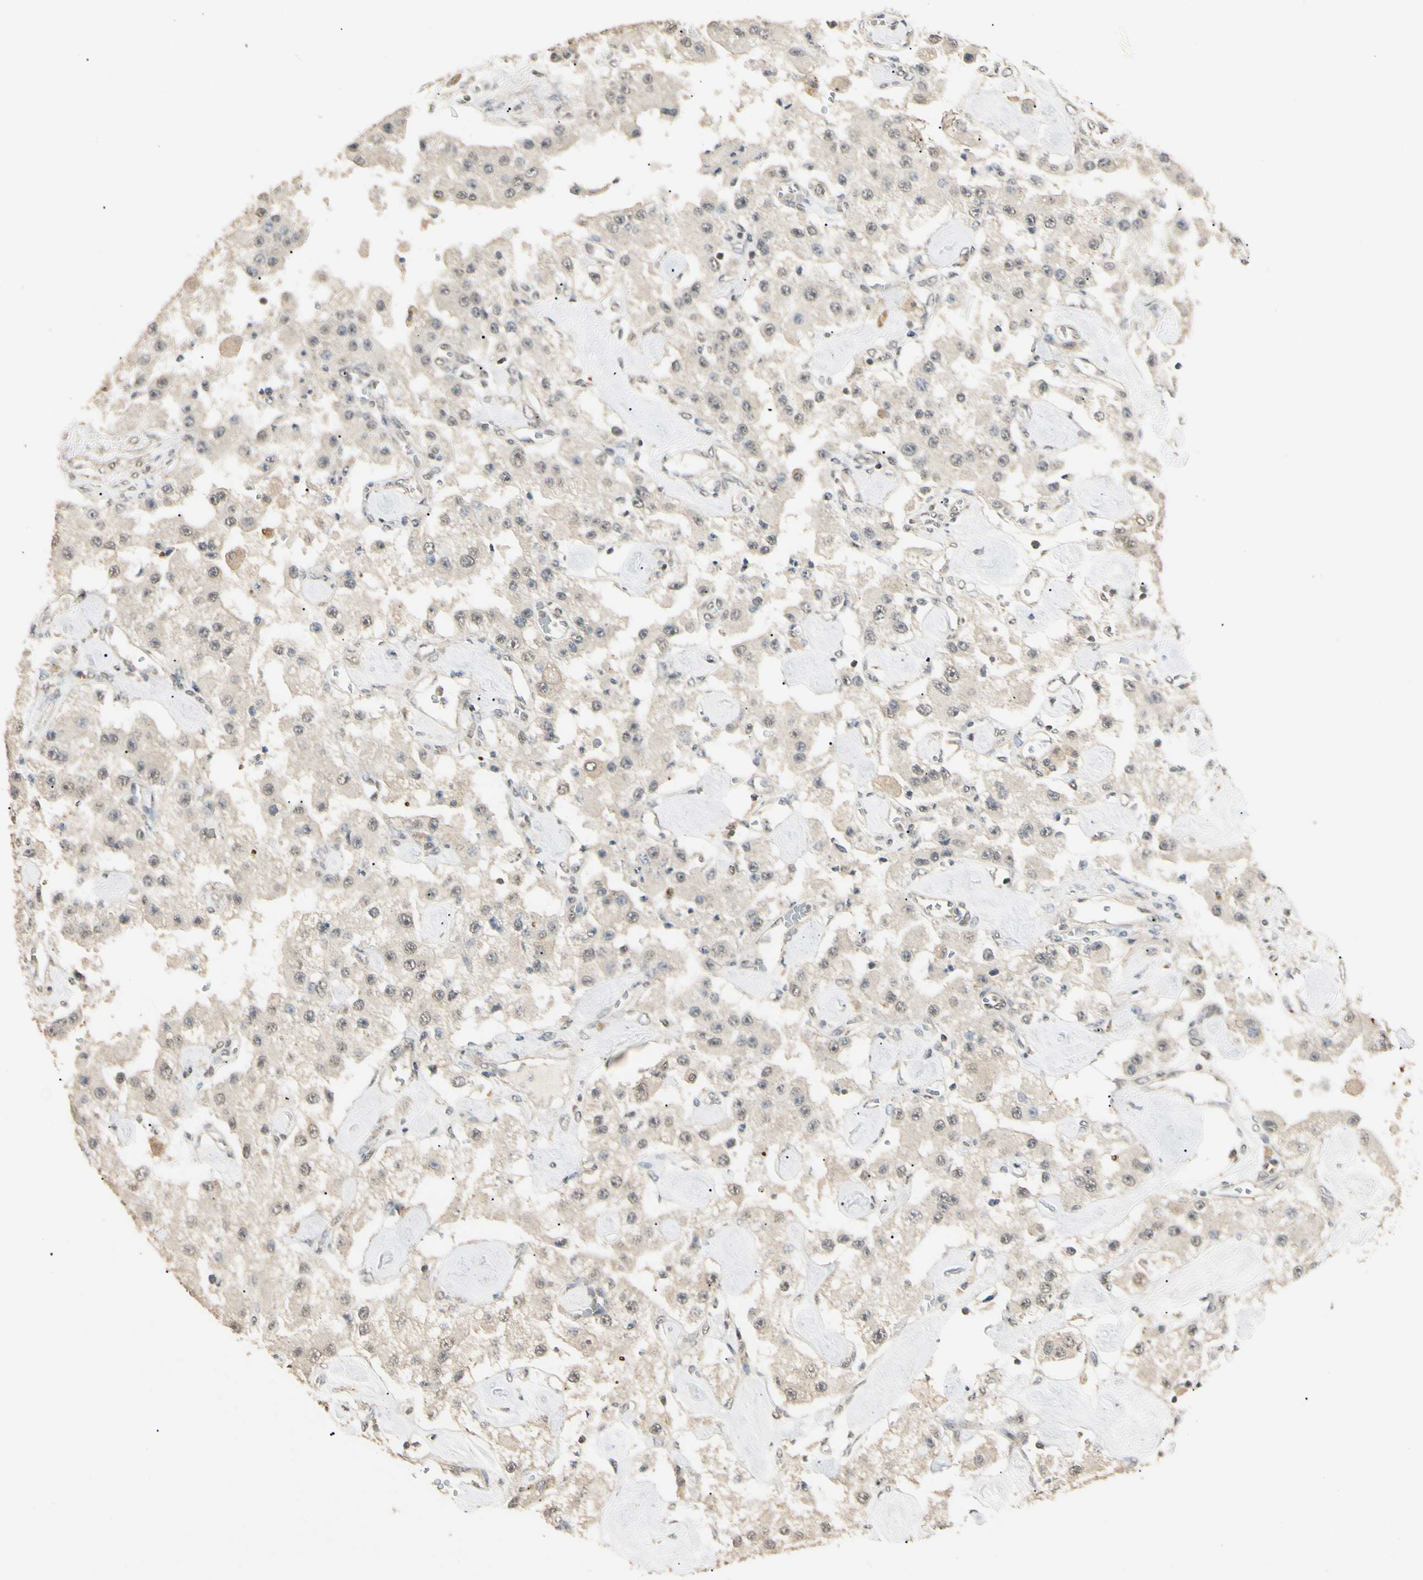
{"staining": {"intensity": "weak", "quantity": "<25%", "location": "cytoplasmic/membranous"}, "tissue": "carcinoid", "cell_type": "Tumor cells", "image_type": "cancer", "snomed": [{"axis": "morphology", "description": "Carcinoid, malignant, NOS"}, {"axis": "topography", "description": "Pancreas"}], "caption": "Protein analysis of carcinoid exhibits no significant expression in tumor cells.", "gene": "SGCA", "patient": {"sex": "male", "age": 41}}